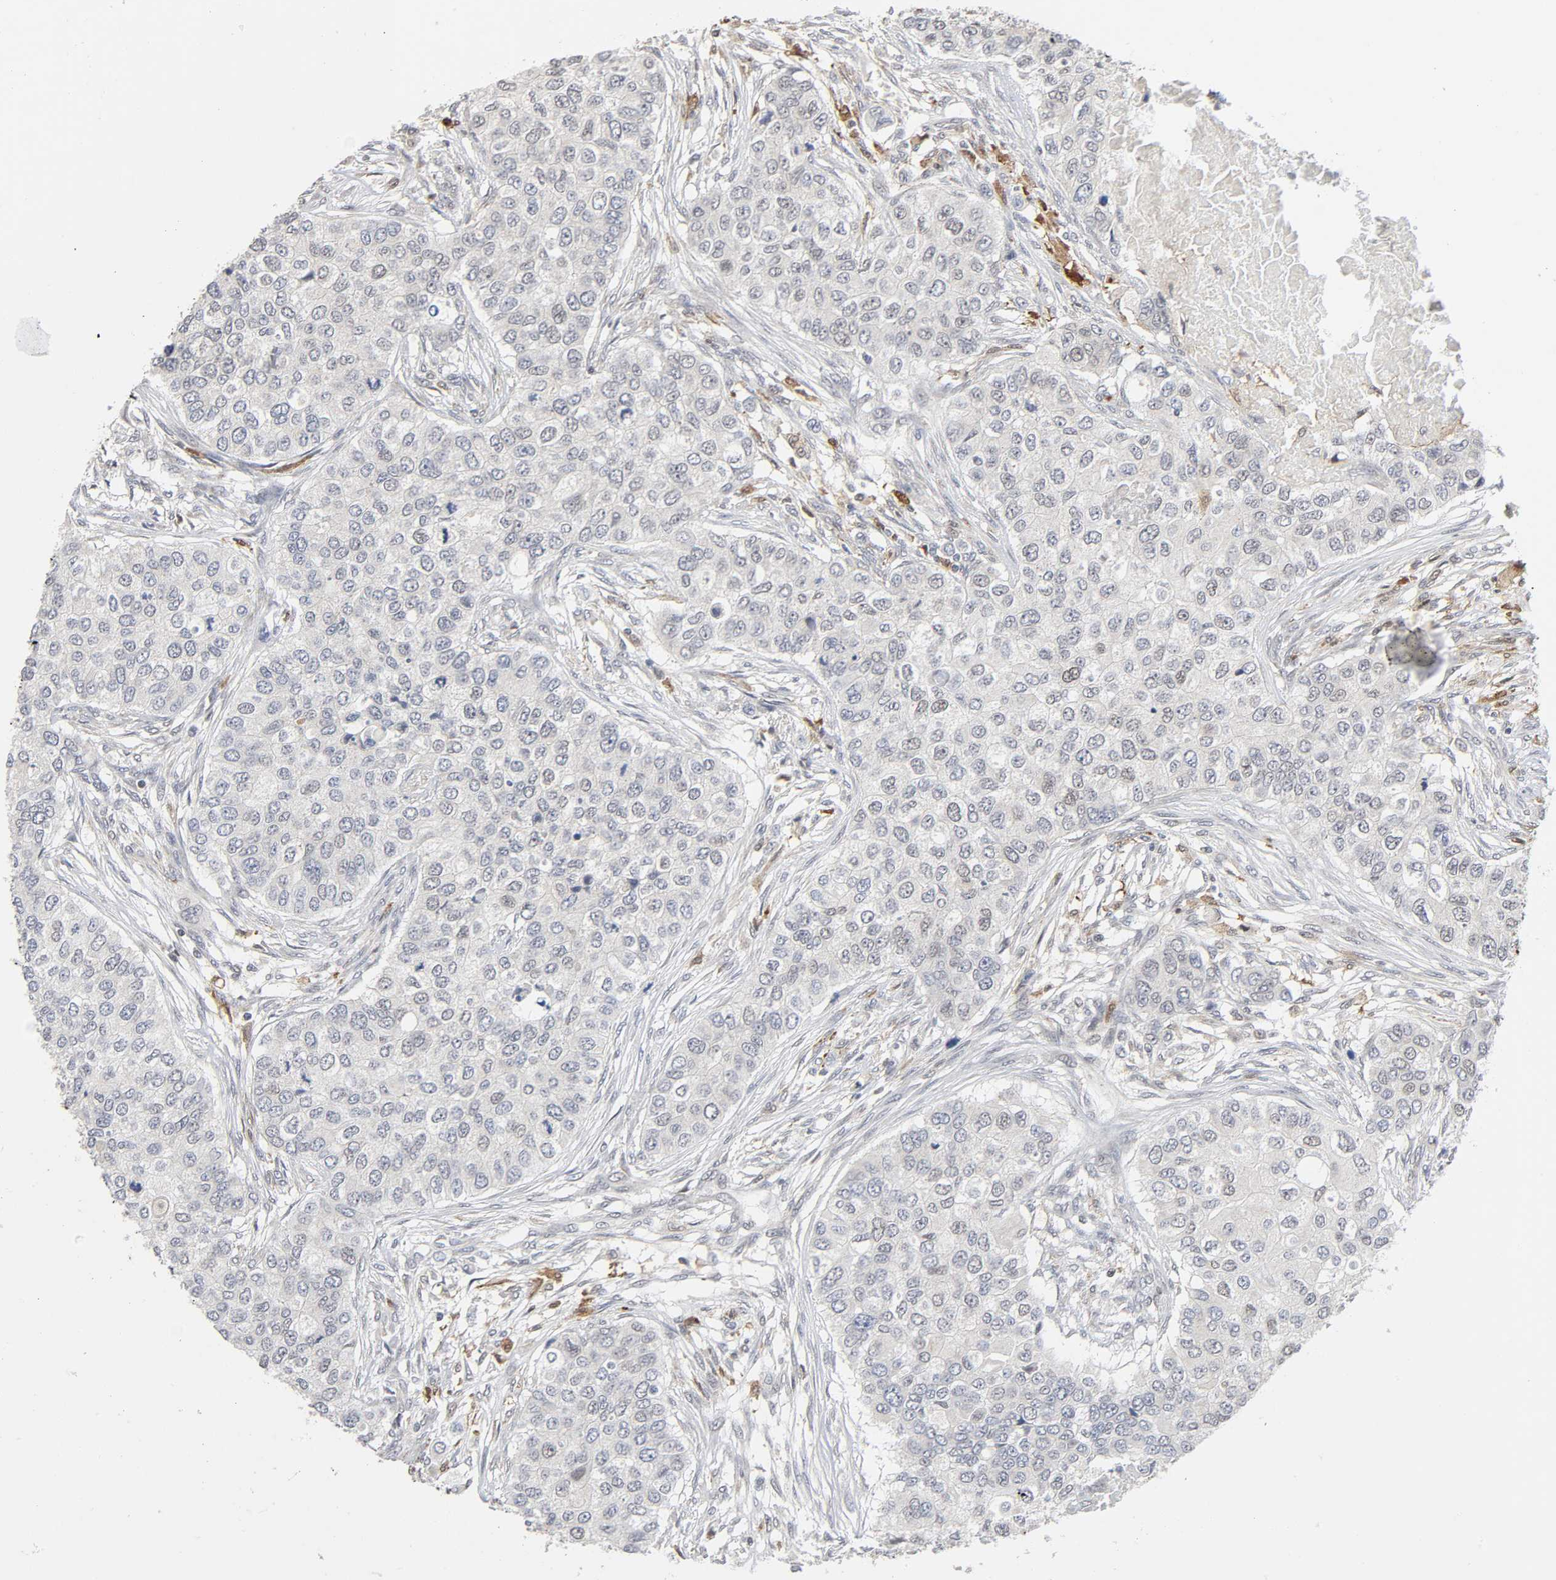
{"staining": {"intensity": "negative", "quantity": "none", "location": "none"}, "tissue": "breast cancer", "cell_type": "Tumor cells", "image_type": "cancer", "snomed": [{"axis": "morphology", "description": "Normal tissue, NOS"}, {"axis": "morphology", "description": "Duct carcinoma"}, {"axis": "topography", "description": "Breast"}], "caption": "Immunohistochemistry of human breast cancer reveals no positivity in tumor cells.", "gene": "KAT2B", "patient": {"sex": "female", "age": 49}}